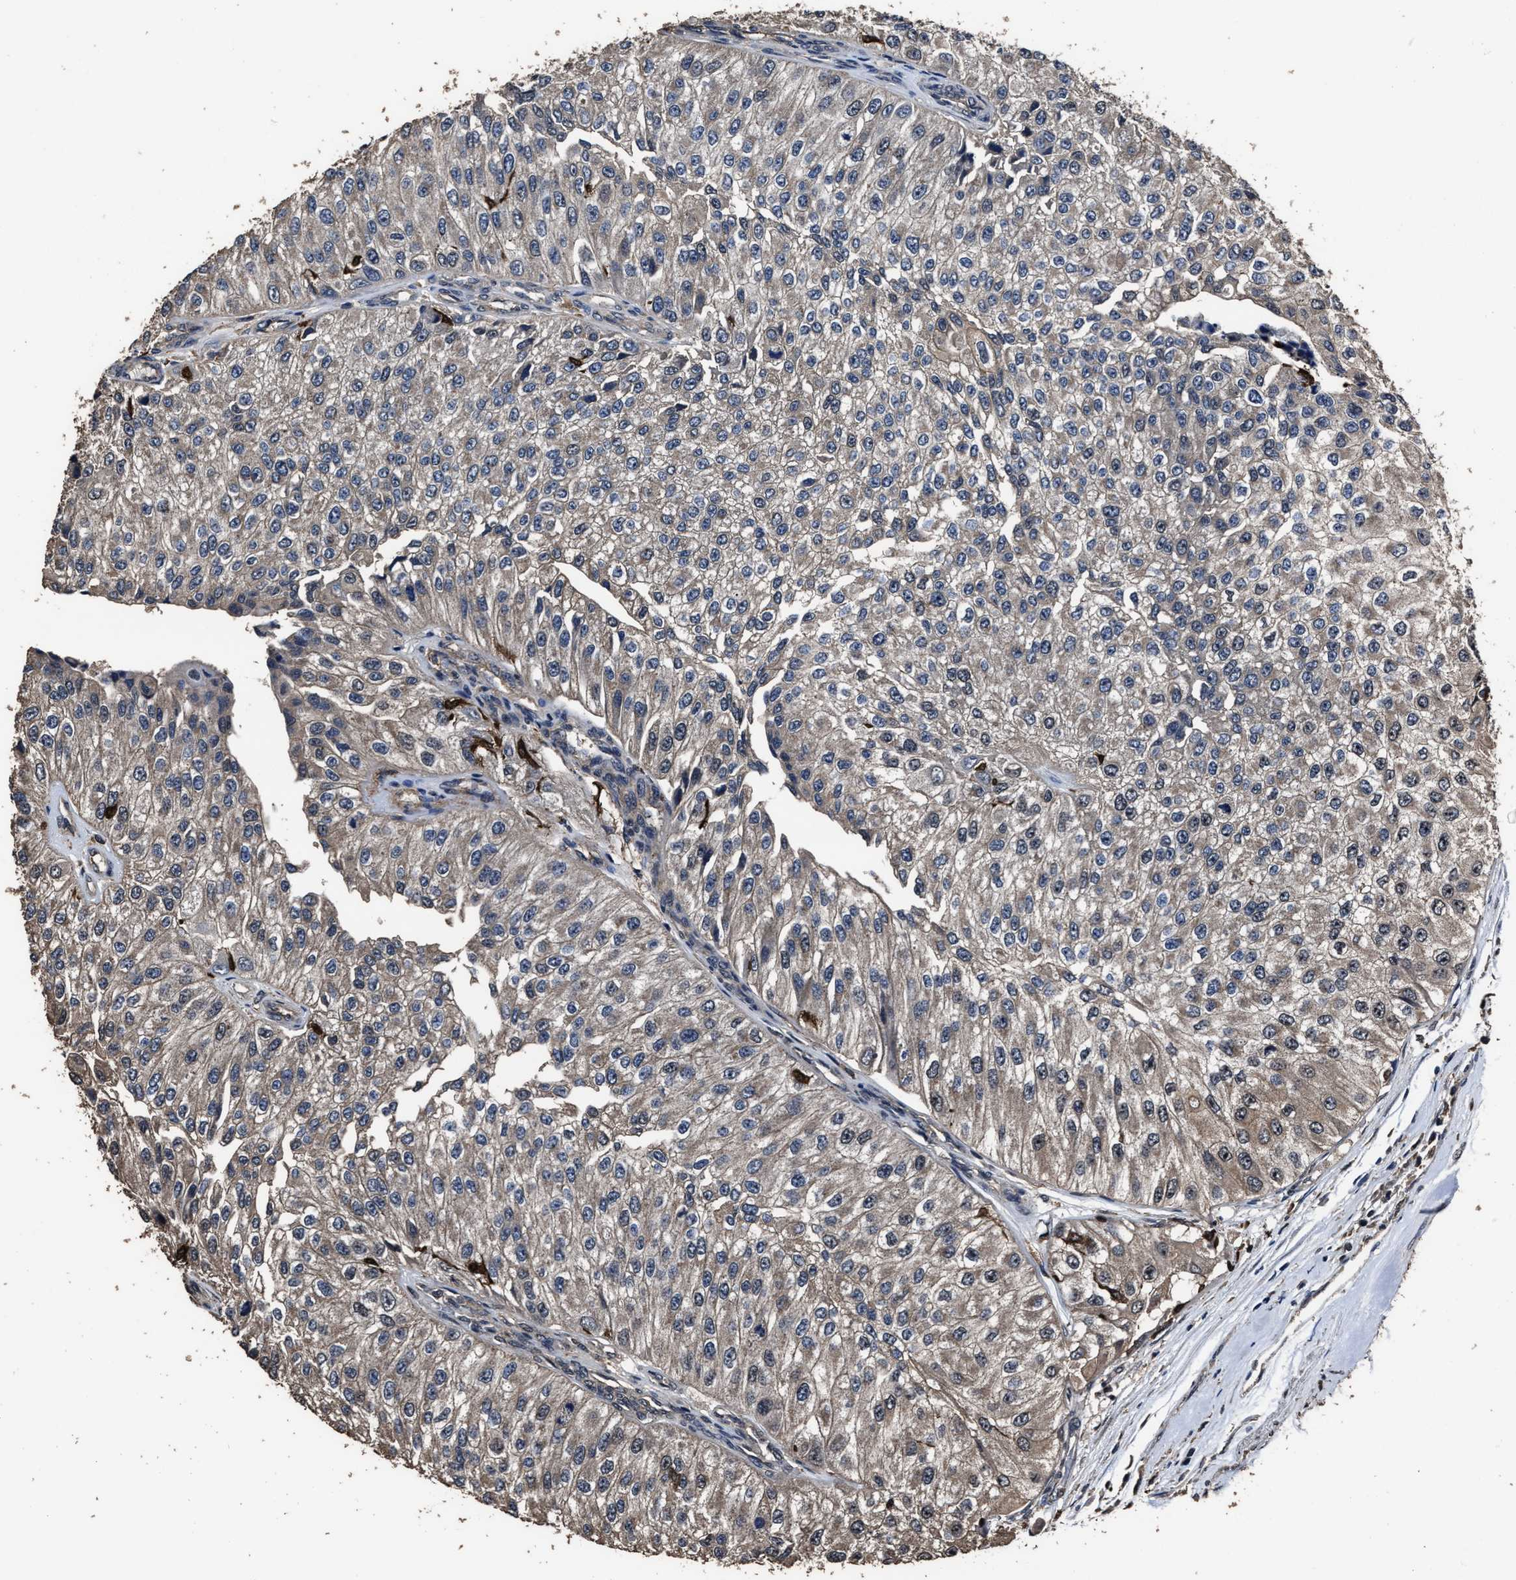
{"staining": {"intensity": "weak", "quantity": ">75%", "location": "cytoplasmic/membranous"}, "tissue": "urothelial cancer", "cell_type": "Tumor cells", "image_type": "cancer", "snomed": [{"axis": "morphology", "description": "Urothelial carcinoma, High grade"}, {"axis": "topography", "description": "Kidney"}, {"axis": "topography", "description": "Urinary bladder"}], "caption": "Immunohistochemical staining of urothelial carcinoma (high-grade) shows weak cytoplasmic/membranous protein positivity in about >75% of tumor cells.", "gene": "RSBN1L", "patient": {"sex": "male", "age": 77}}